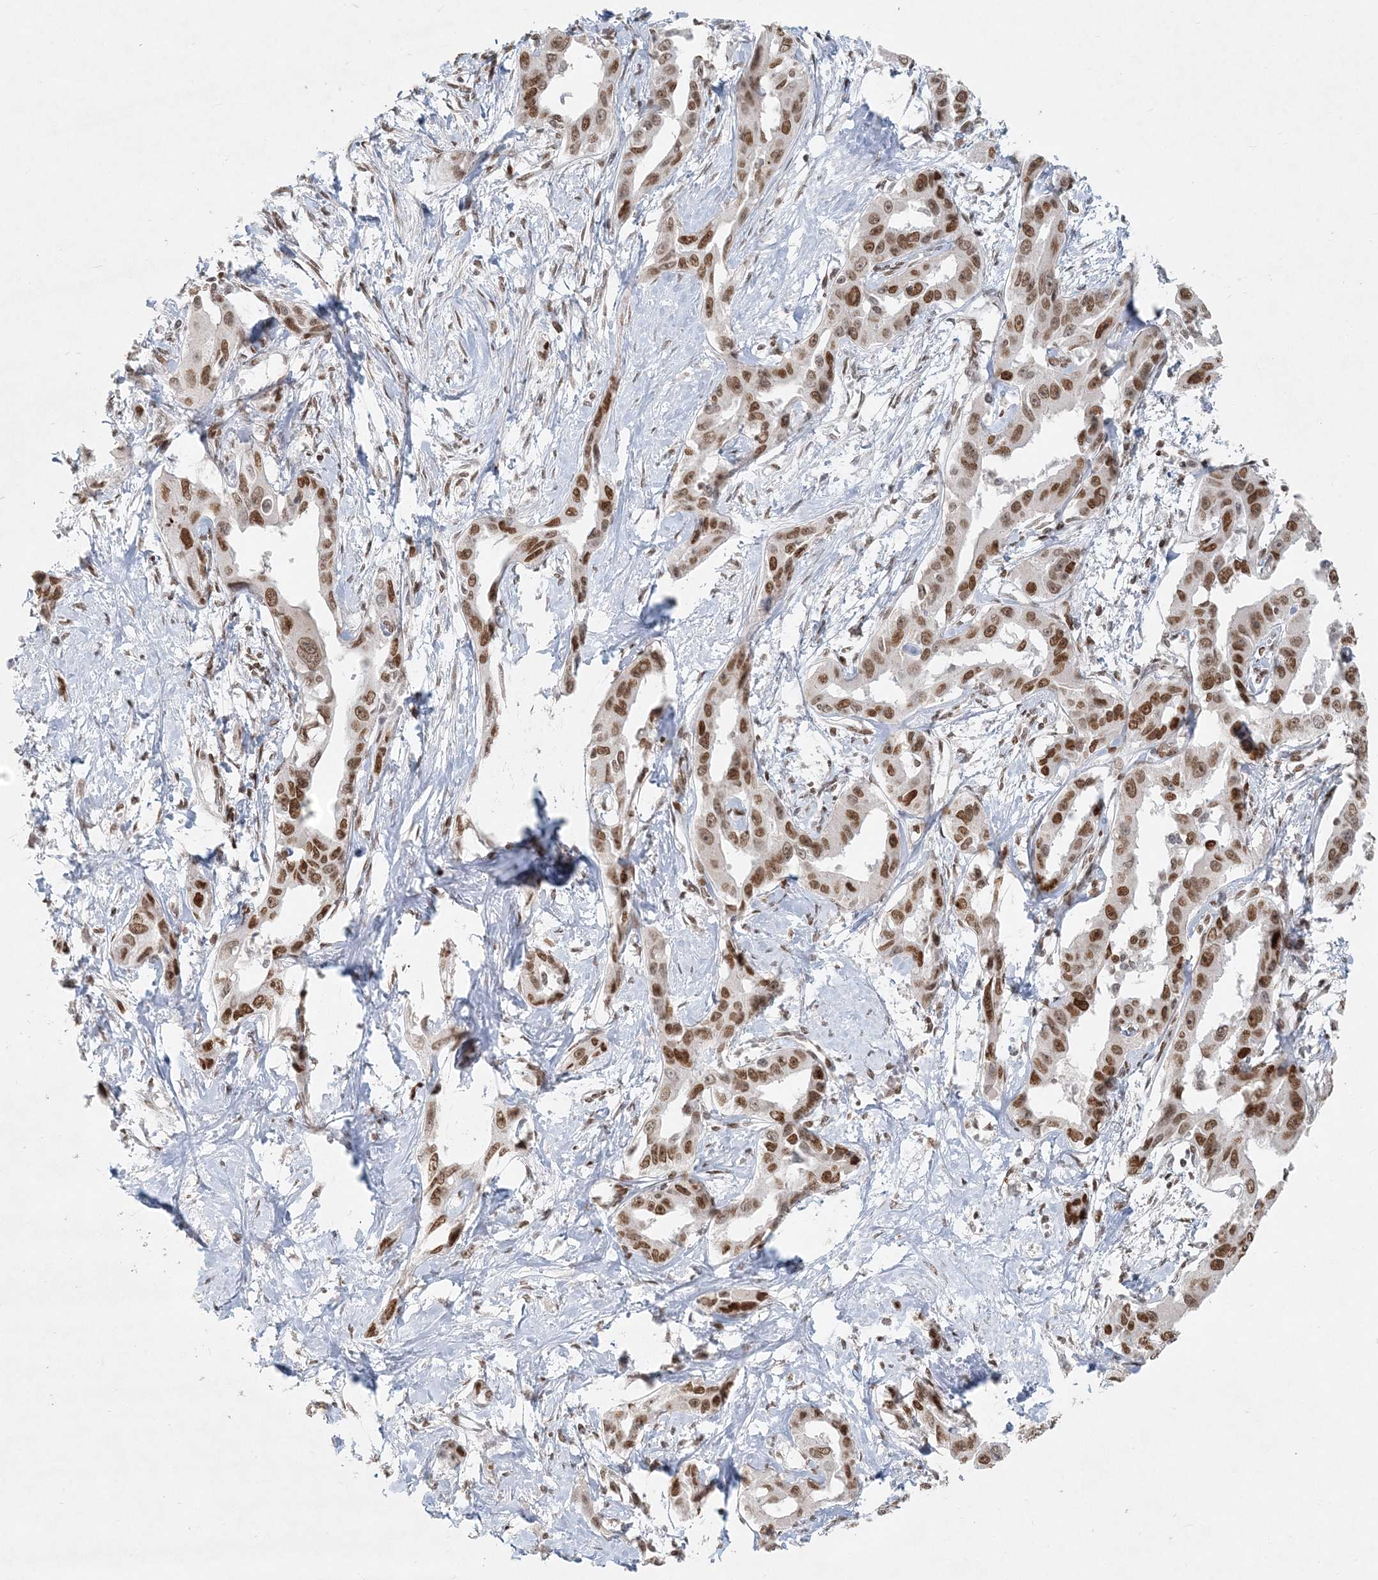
{"staining": {"intensity": "moderate", "quantity": ">75%", "location": "nuclear"}, "tissue": "liver cancer", "cell_type": "Tumor cells", "image_type": "cancer", "snomed": [{"axis": "morphology", "description": "Cholangiocarcinoma"}, {"axis": "topography", "description": "Liver"}], "caption": "Brown immunohistochemical staining in human liver cancer (cholangiocarcinoma) demonstrates moderate nuclear expression in about >75% of tumor cells.", "gene": "BAZ1B", "patient": {"sex": "male", "age": 59}}